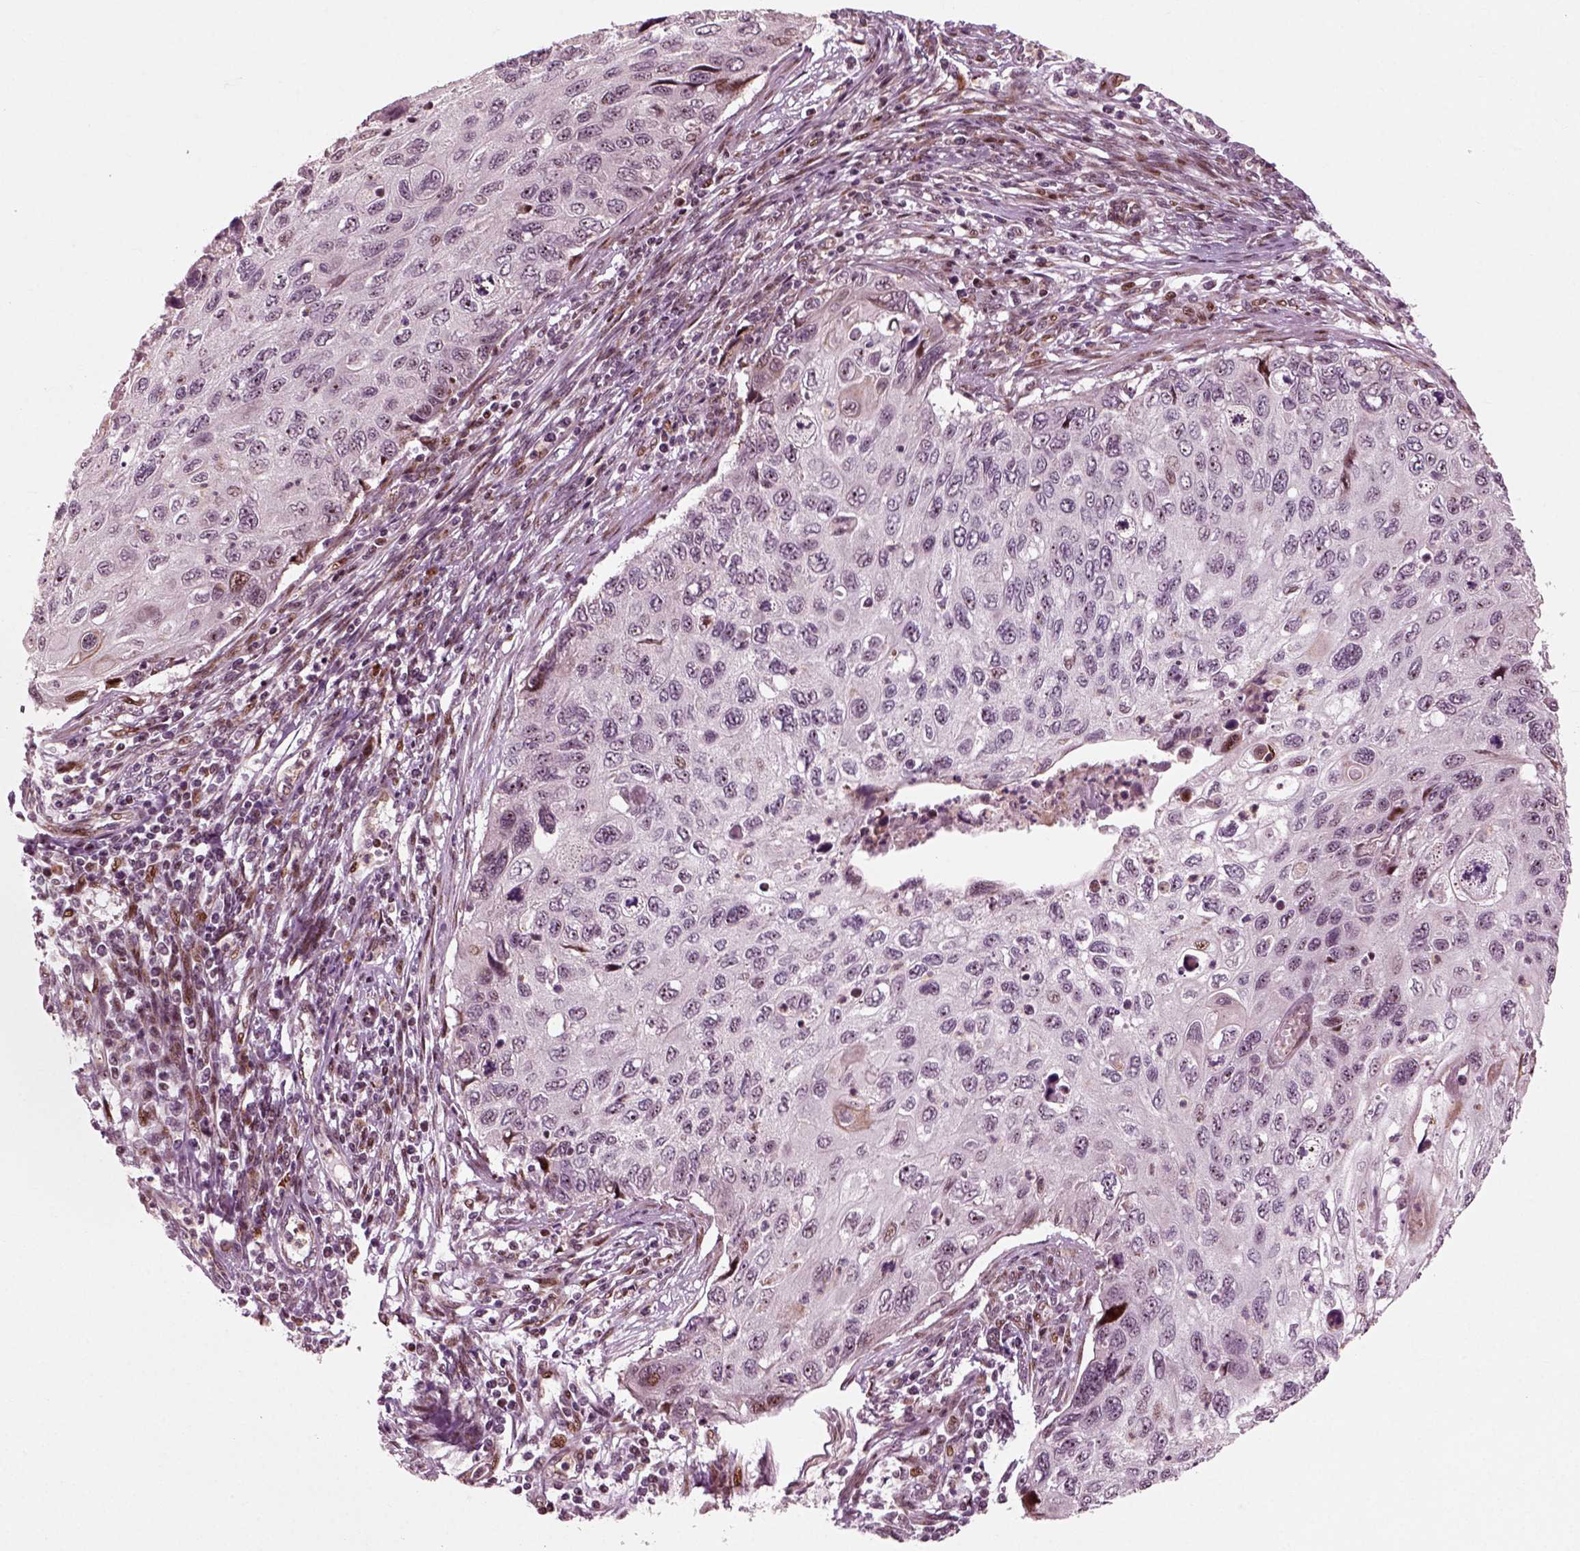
{"staining": {"intensity": "negative", "quantity": "none", "location": "none"}, "tissue": "cervical cancer", "cell_type": "Tumor cells", "image_type": "cancer", "snomed": [{"axis": "morphology", "description": "Squamous cell carcinoma, NOS"}, {"axis": "topography", "description": "Cervix"}], "caption": "DAB (3,3'-diaminobenzidine) immunohistochemical staining of cervical squamous cell carcinoma demonstrates no significant staining in tumor cells.", "gene": "CDC14A", "patient": {"sex": "female", "age": 70}}